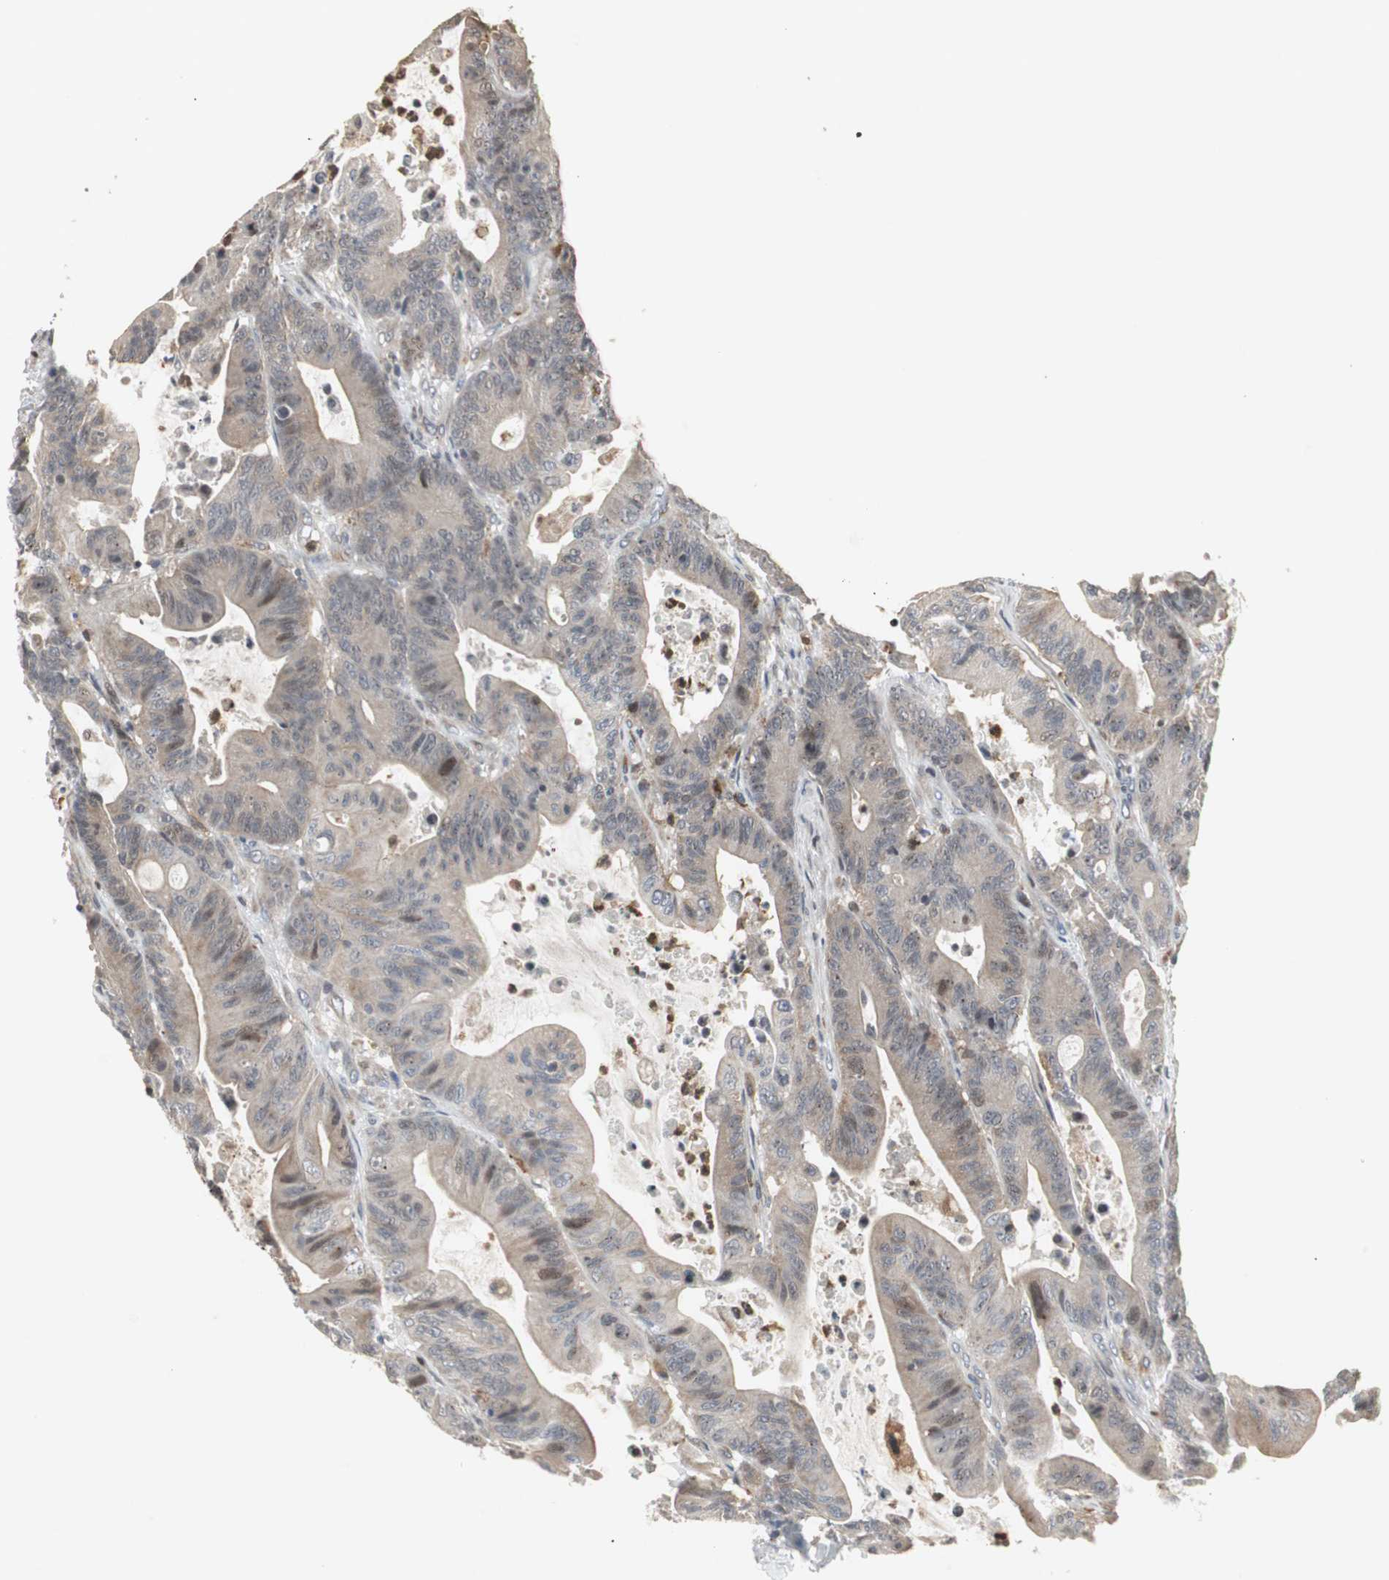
{"staining": {"intensity": "moderate", "quantity": "<25%", "location": "nuclear"}, "tissue": "colorectal cancer", "cell_type": "Tumor cells", "image_type": "cancer", "snomed": [{"axis": "morphology", "description": "Adenocarcinoma, NOS"}, {"axis": "topography", "description": "Colon"}], "caption": "Immunohistochemical staining of colorectal cancer (adenocarcinoma) exhibits moderate nuclear protein positivity in approximately <25% of tumor cells. Nuclei are stained in blue.", "gene": "SNX4", "patient": {"sex": "female", "age": 84}}